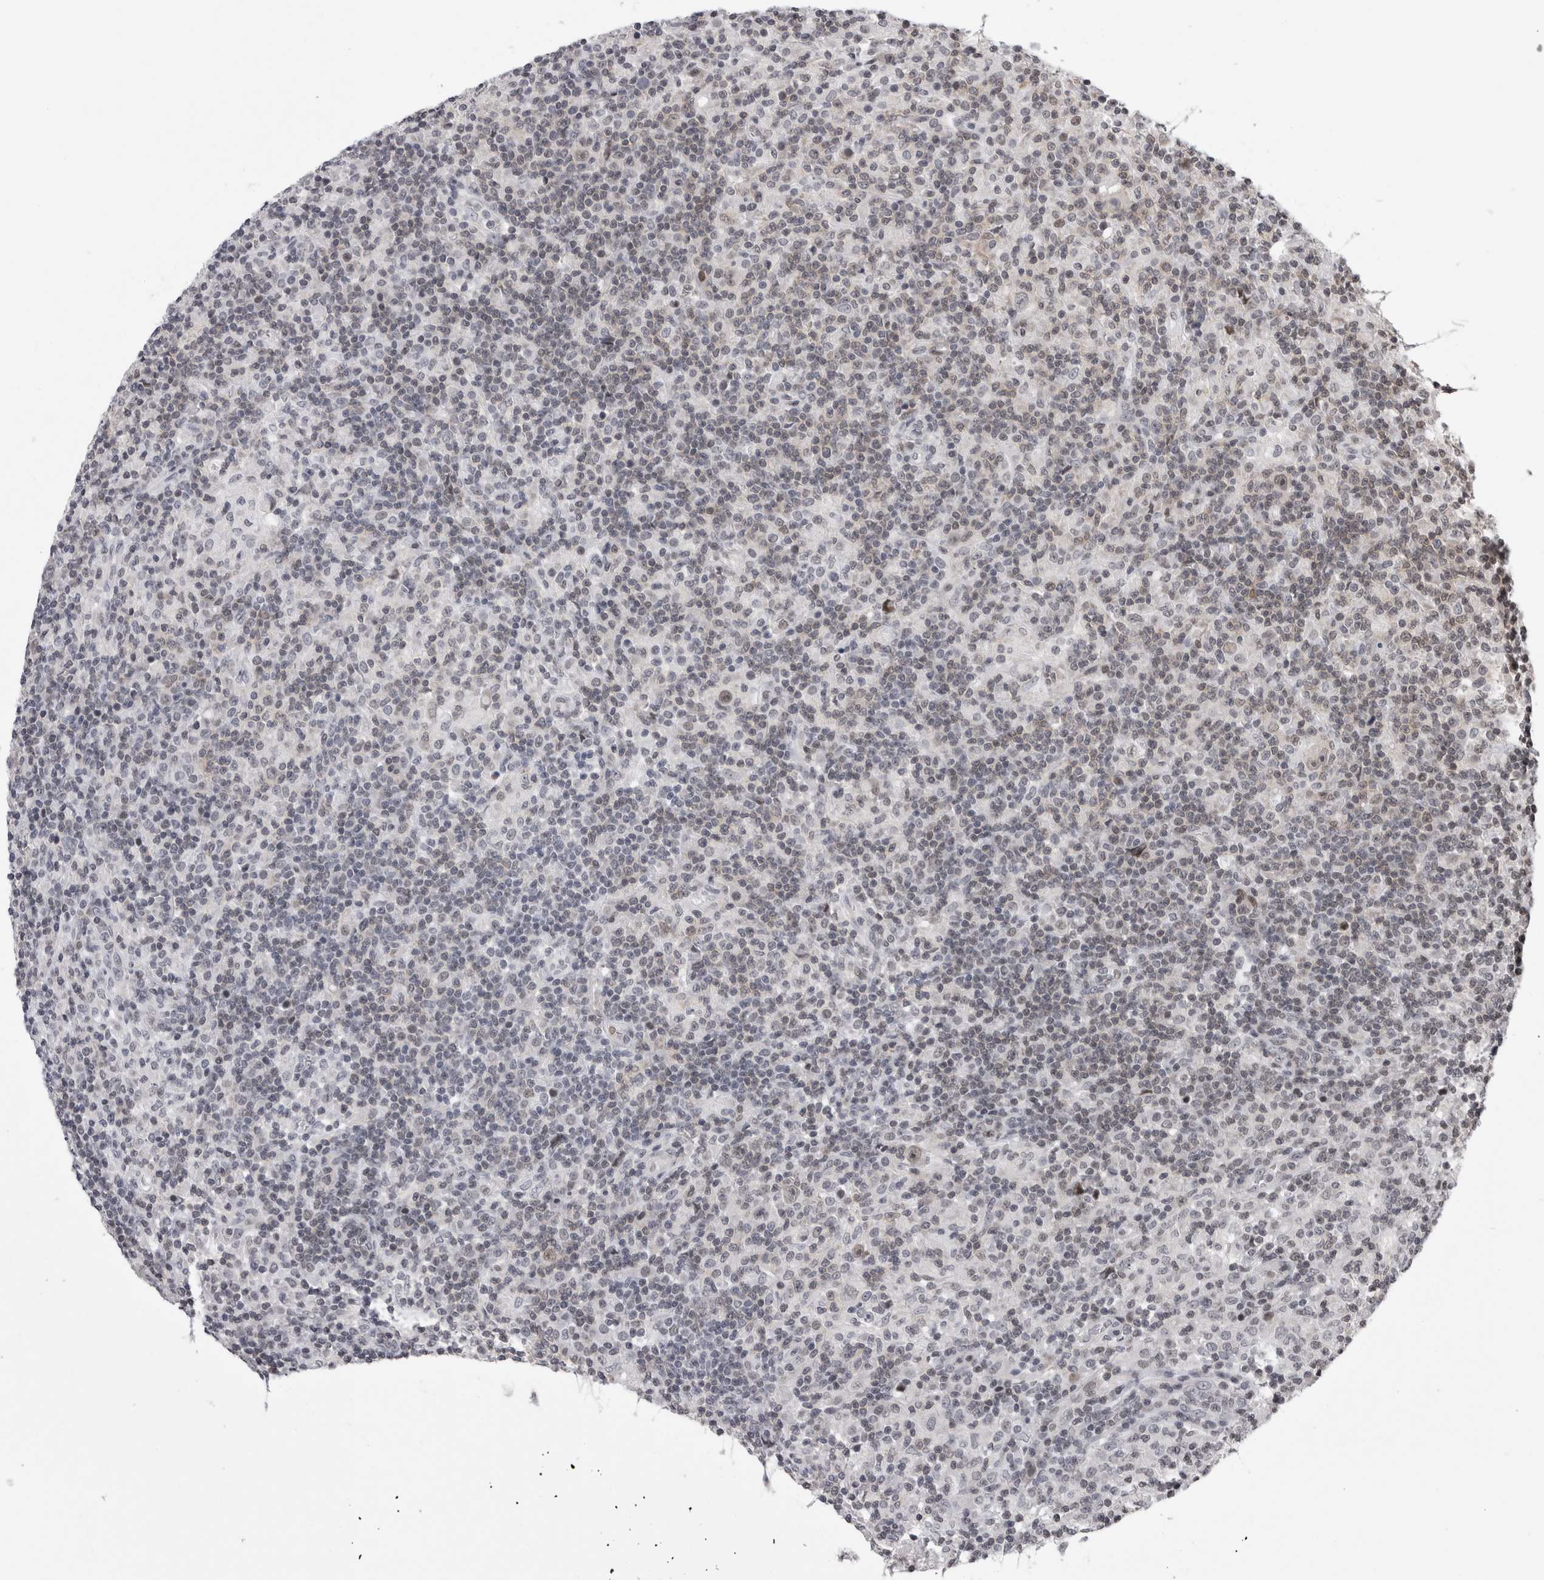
{"staining": {"intensity": "negative", "quantity": "none", "location": "none"}, "tissue": "lymphoma", "cell_type": "Tumor cells", "image_type": "cancer", "snomed": [{"axis": "morphology", "description": "Hodgkin's disease, NOS"}, {"axis": "topography", "description": "Lymph node"}], "caption": "An immunohistochemistry histopathology image of Hodgkin's disease is shown. There is no staining in tumor cells of Hodgkin's disease.", "gene": "ZBTB11", "patient": {"sex": "male", "age": 70}}